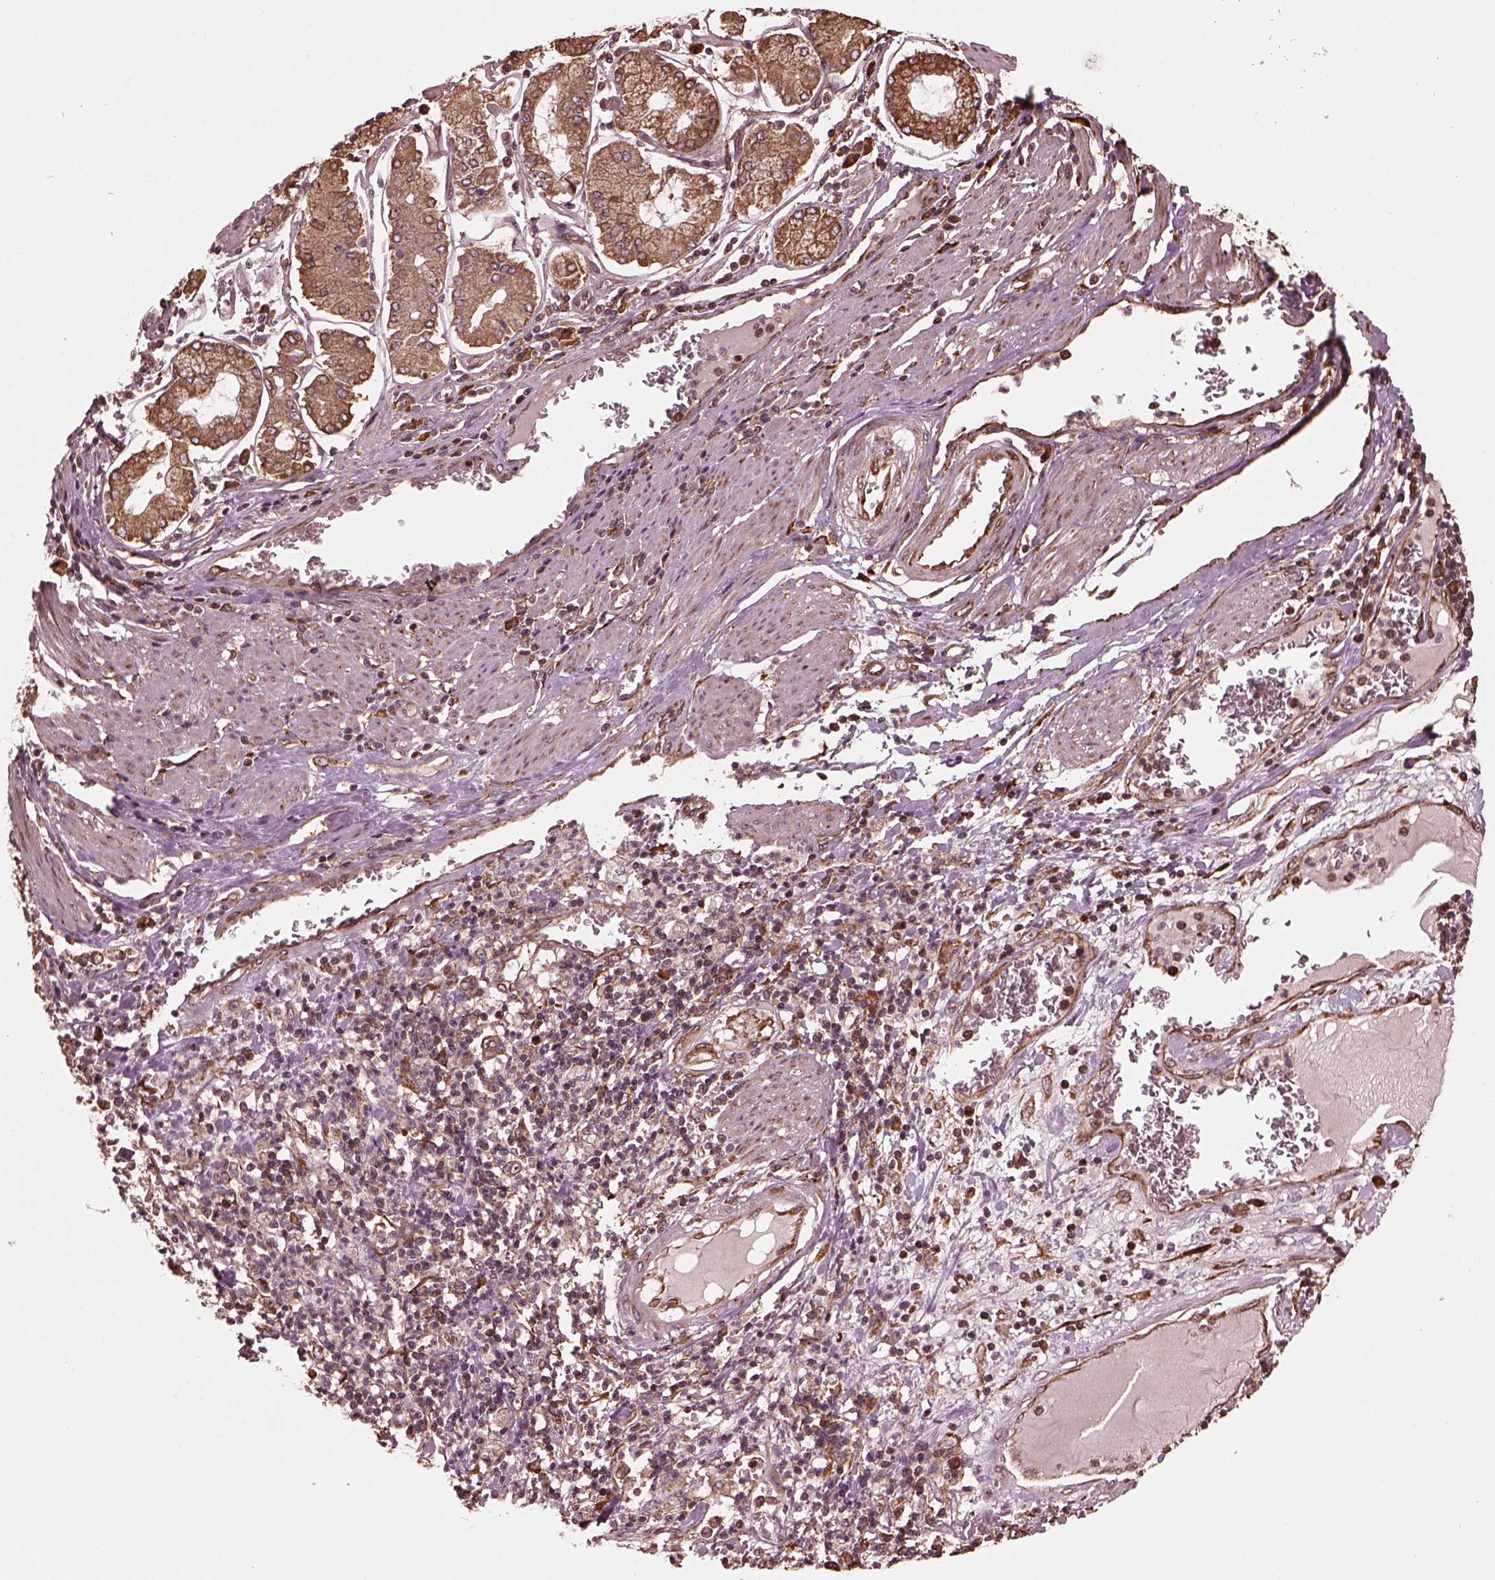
{"staining": {"intensity": "moderate", "quantity": ">75%", "location": "cytoplasmic/membranous"}, "tissue": "stomach cancer", "cell_type": "Tumor cells", "image_type": "cancer", "snomed": [{"axis": "morphology", "description": "Adenocarcinoma, NOS"}, {"axis": "topography", "description": "Stomach, upper"}], "caption": "Stomach cancer (adenocarcinoma) stained for a protein reveals moderate cytoplasmic/membranous positivity in tumor cells.", "gene": "ZNF292", "patient": {"sex": "male", "age": 68}}